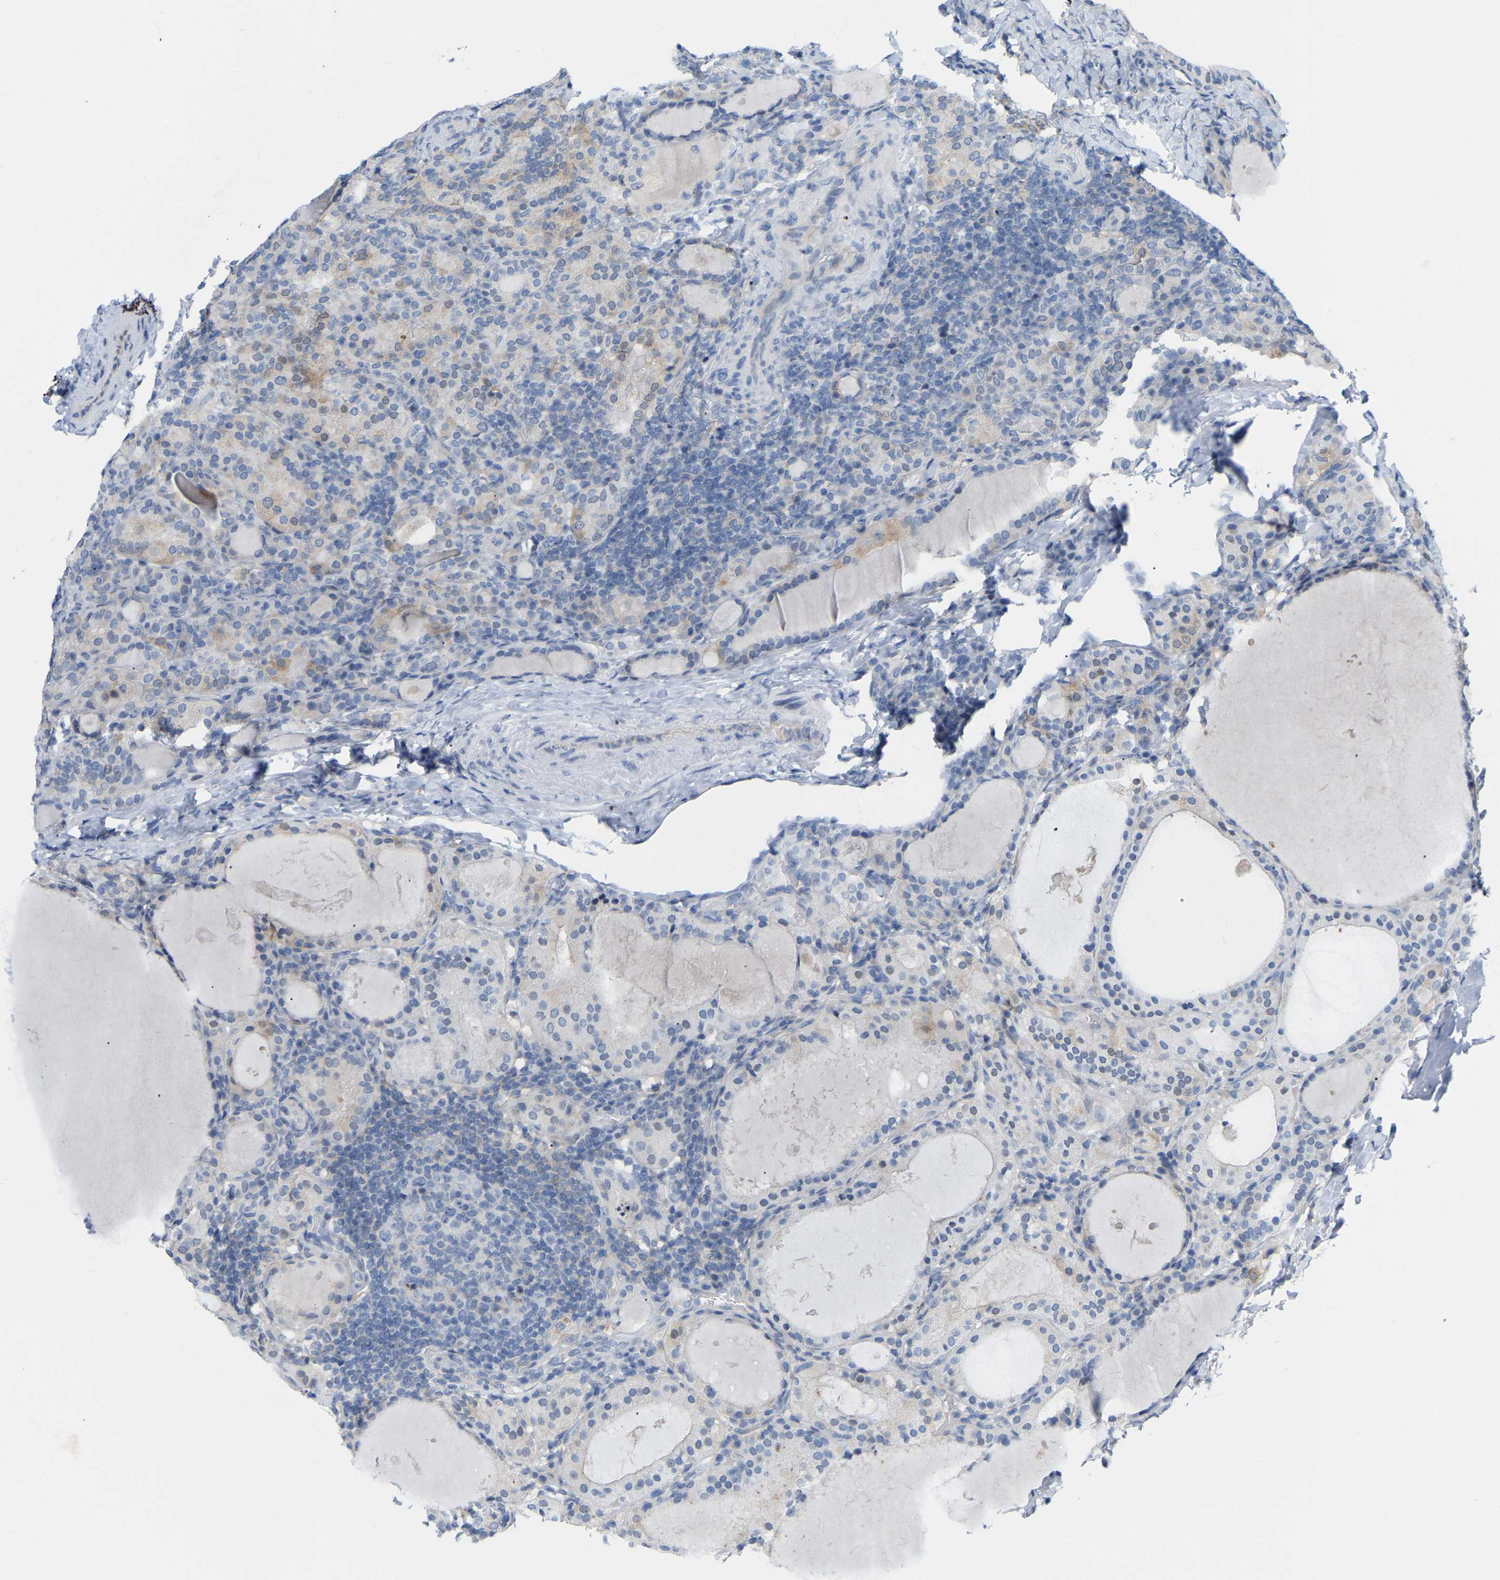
{"staining": {"intensity": "weak", "quantity": "<25%", "location": "cytoplasmic/membranous"}, "tissue": "thyroid cancer", "cell_type": "Tumor cells", "image_type": "cancer", "snomed": [{"axis": "morphology", "description": "Papillary adenocarcinoma, NOS"}, {"axis": "topography", "description": "Thyroid gland"}], "caption": "The micrograph reveals no staining of tumor cells in thyroid cancer (papillary adenocarcinoma).", "gene": "ABTB2", "patient": {"sex": "female", "age": 42}}